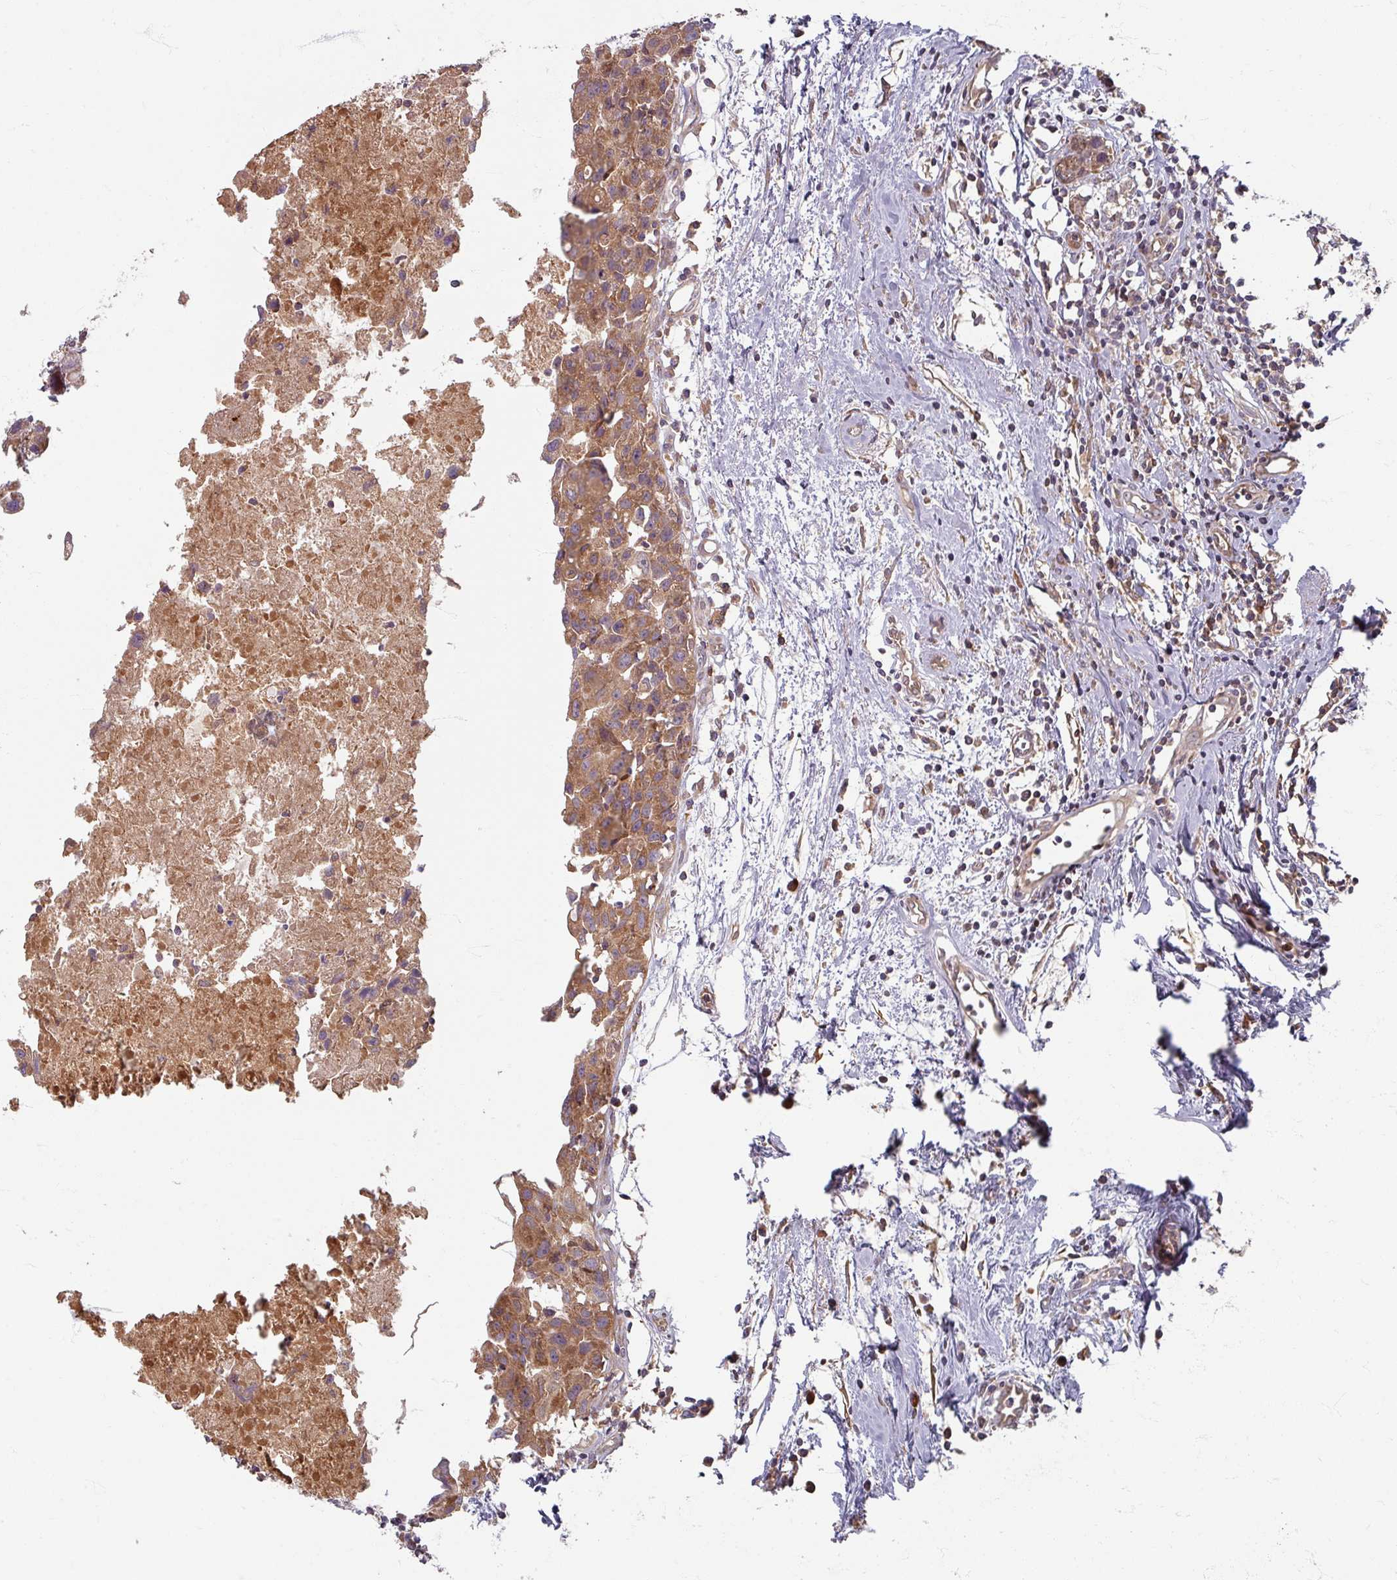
{"staining": {"intensity": "moderate", "quantity": ">75%", "location": "cytoplasmic/membranous"}, "tissue": "breast cancer", "cell_type": "Tumor cells", "image_type": "cancer", "snomed": [{"axis": "morphology", "description": "Carcinoma, NOS"}, {"axis": "topography", "description": "Breast"}], "caption": "Breast carcinoma was stained to show a protein in brown. There is medium levels of moderate cytoplasmic/membranous positivity in about >75% of tumor cells.", "gene": "STAM", "patient": {"sex": "female", "age": 60}}